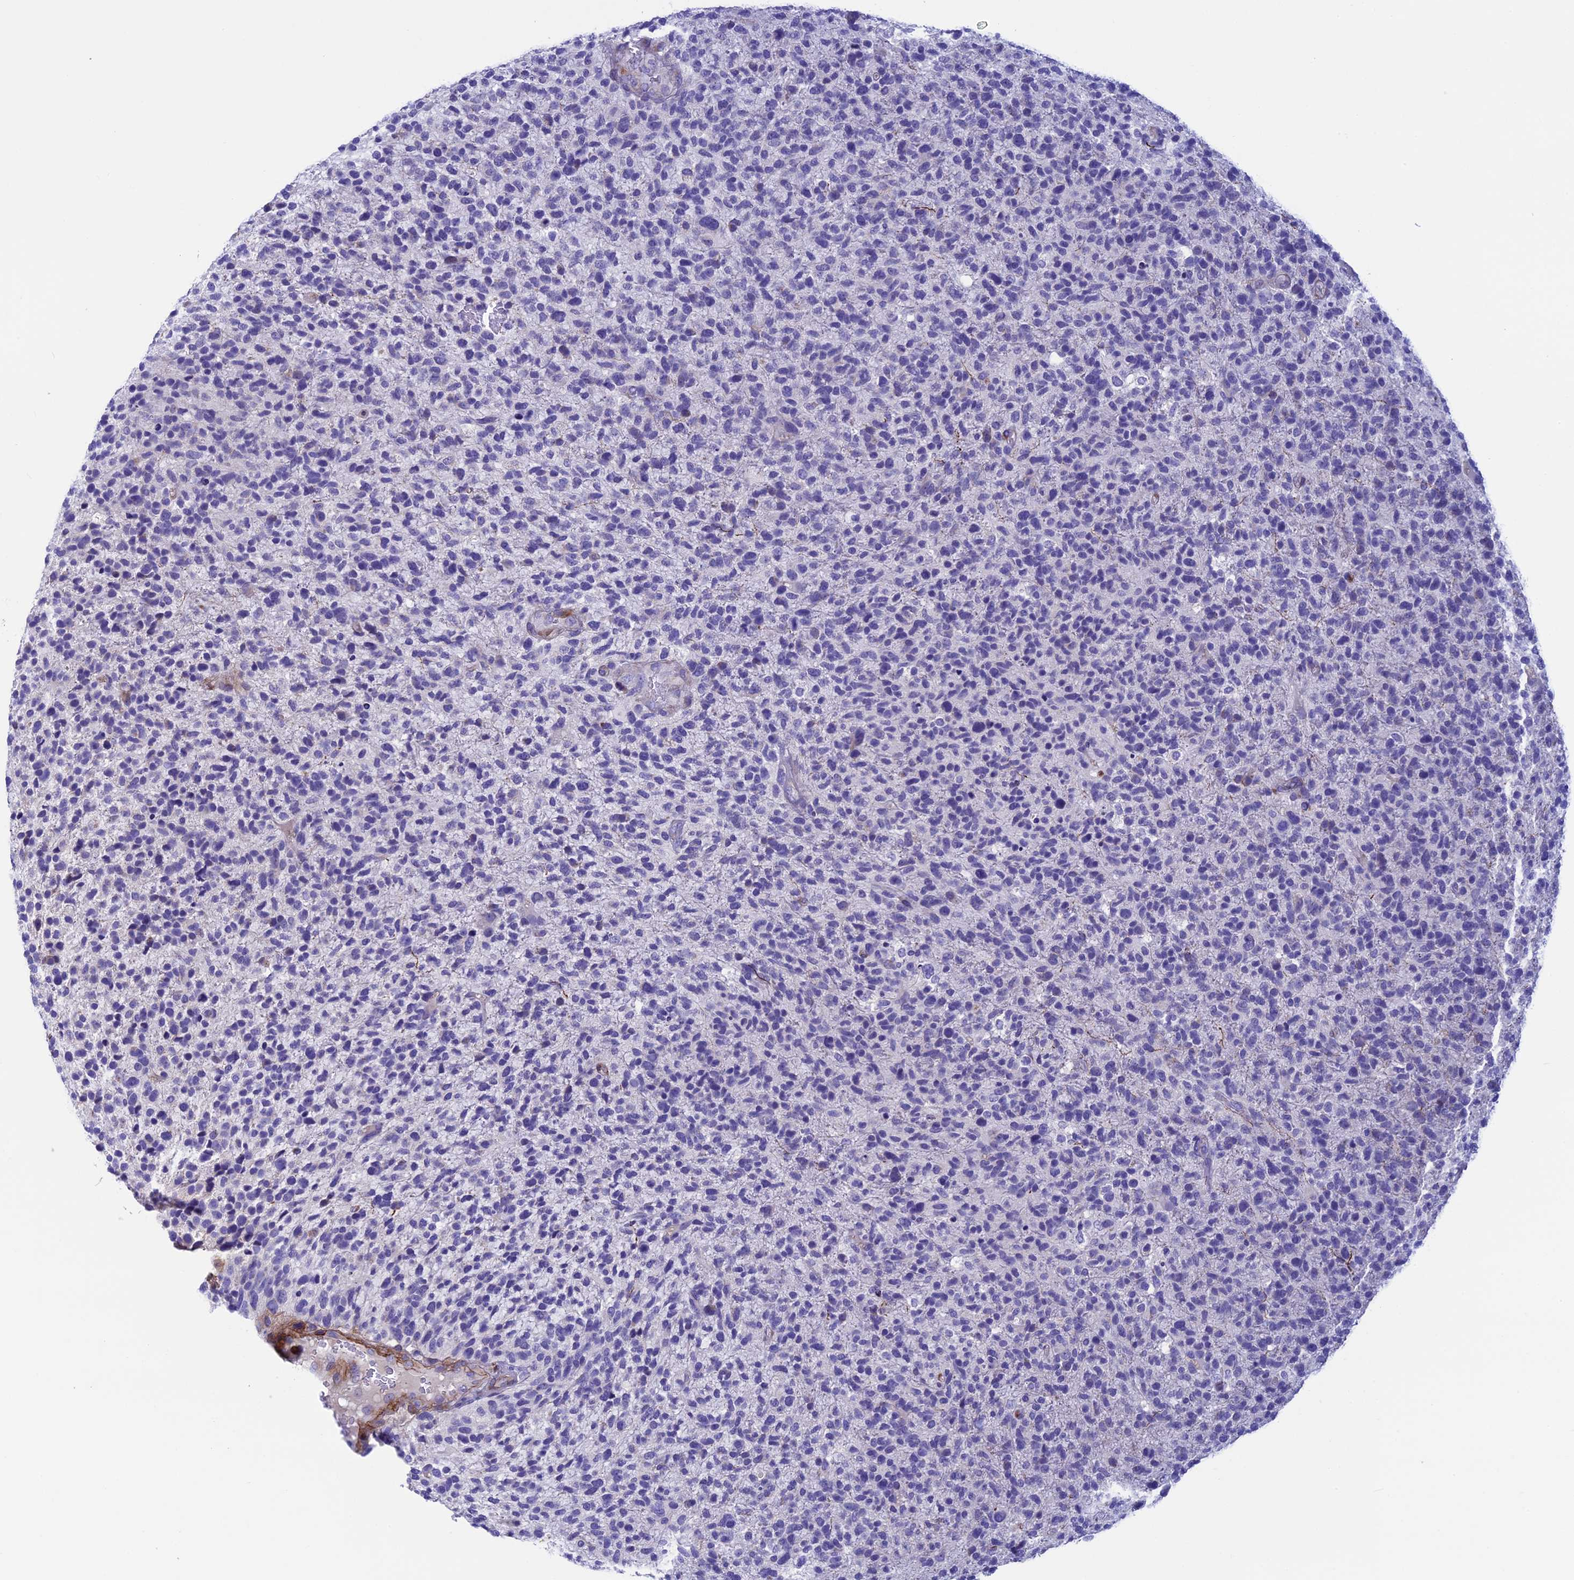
{"staining": {"intensity": "negative", "quantity": "none", "location": "none"}, "tissue": "glioma", "cell_type": "Tumor cells", "image_type": "cancer", "snomed": [{"axis": "morphology", "description": "Glioma, malignant, High grade"}, {"axis": "topography", "description": "Brain"}], "caption": "Immunohistochemical staining of human malignant high-grade glioma displays no significant positivity in tumor cells.", "gene": "LOXL1", "patient": {"sex": "male", "age": 72}}